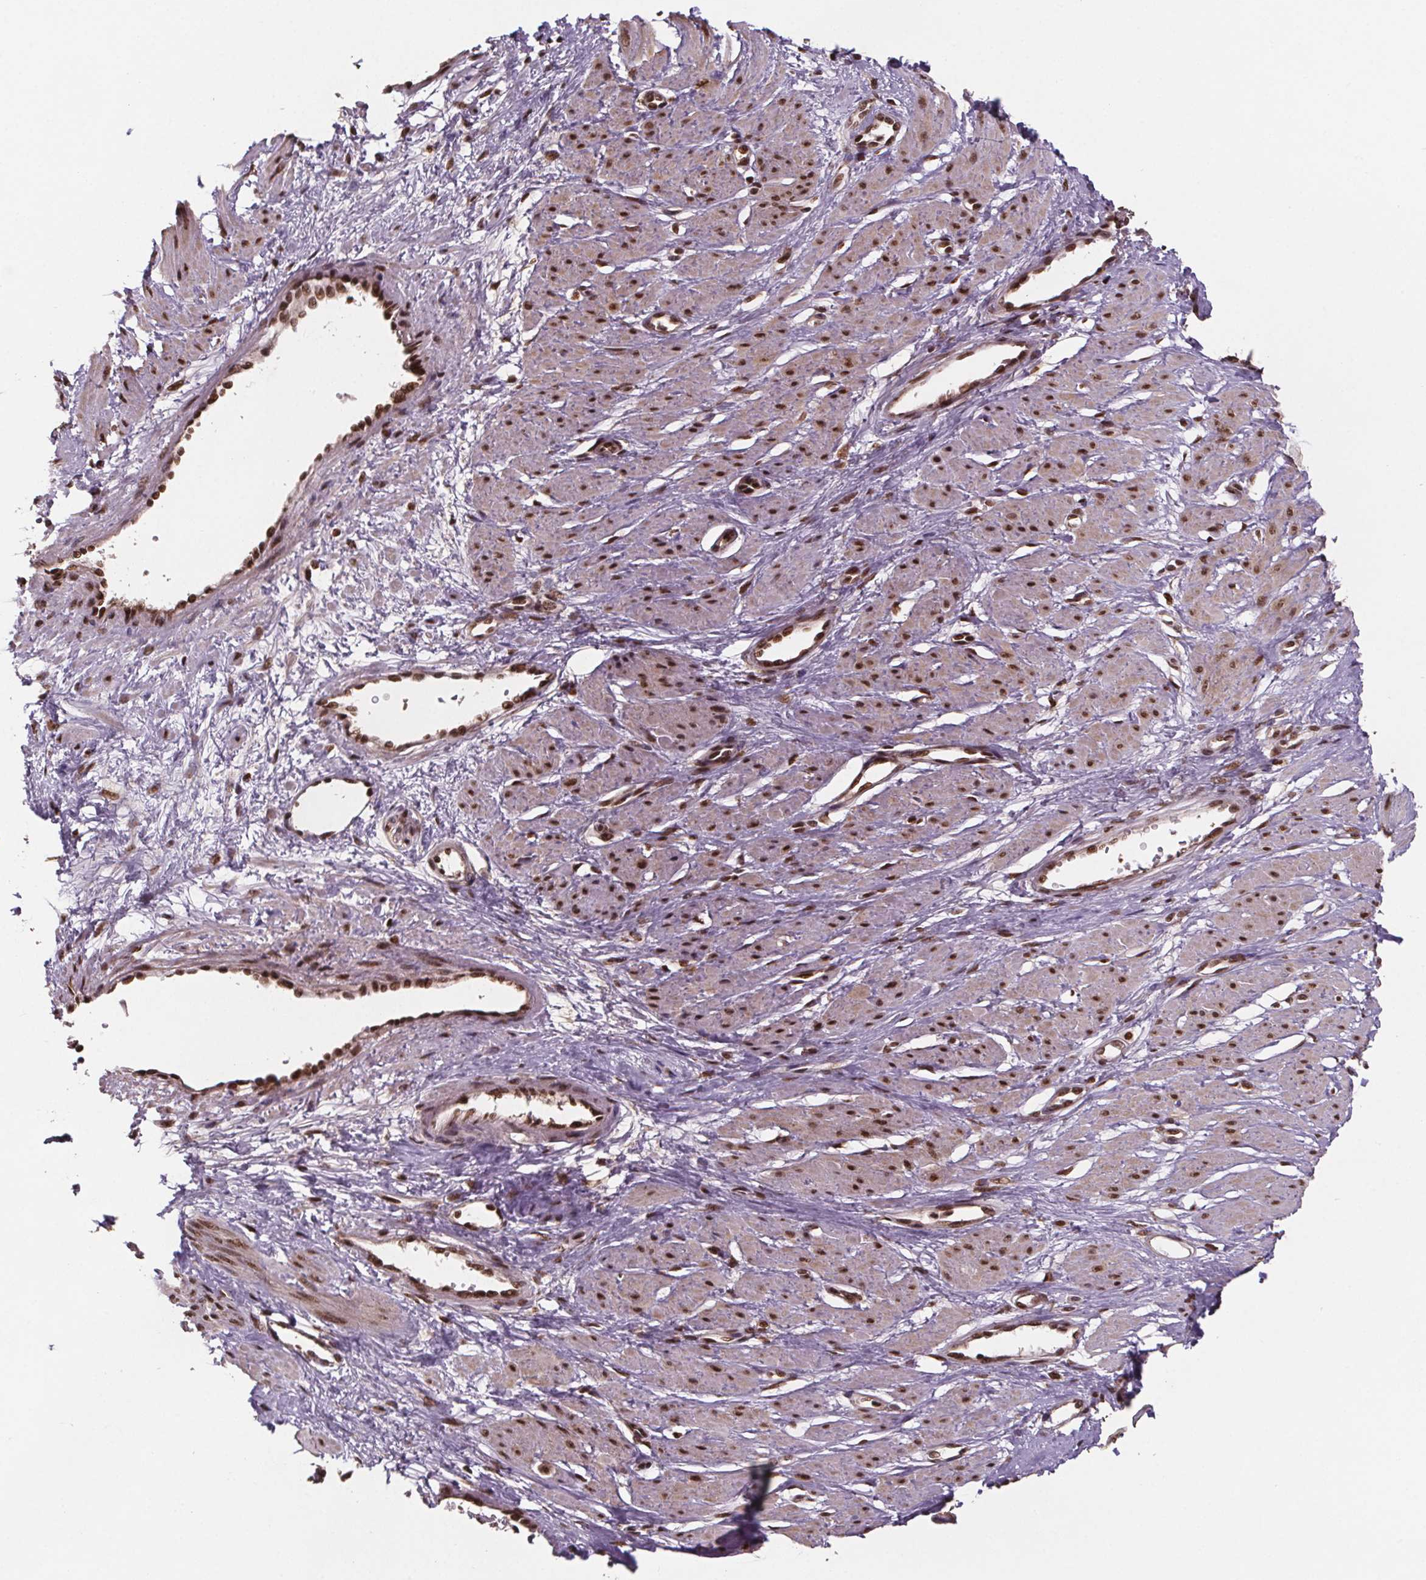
{"staining": {"intensity": "strong", "quantity": ">75%", "location": "nuclear"}, "tissue": "smooth muscle", "cell_type": "Smooth muscle cells", "image_type": "normal", "snomed": [{"axis": "morphology", "description": "Normal tissue, NOS"}, {"axis": "topography", "description": "Smooth muscle"}, {"axis": "topography", "description": "Uterus"}], "caption": "The image reveals staining of normal smooth muscle, revealing strong nuclear protein staining (brown color) within smooth muscle cells.", "gene": "JARID2", "patient": {"sex": "female", "age": 39}}